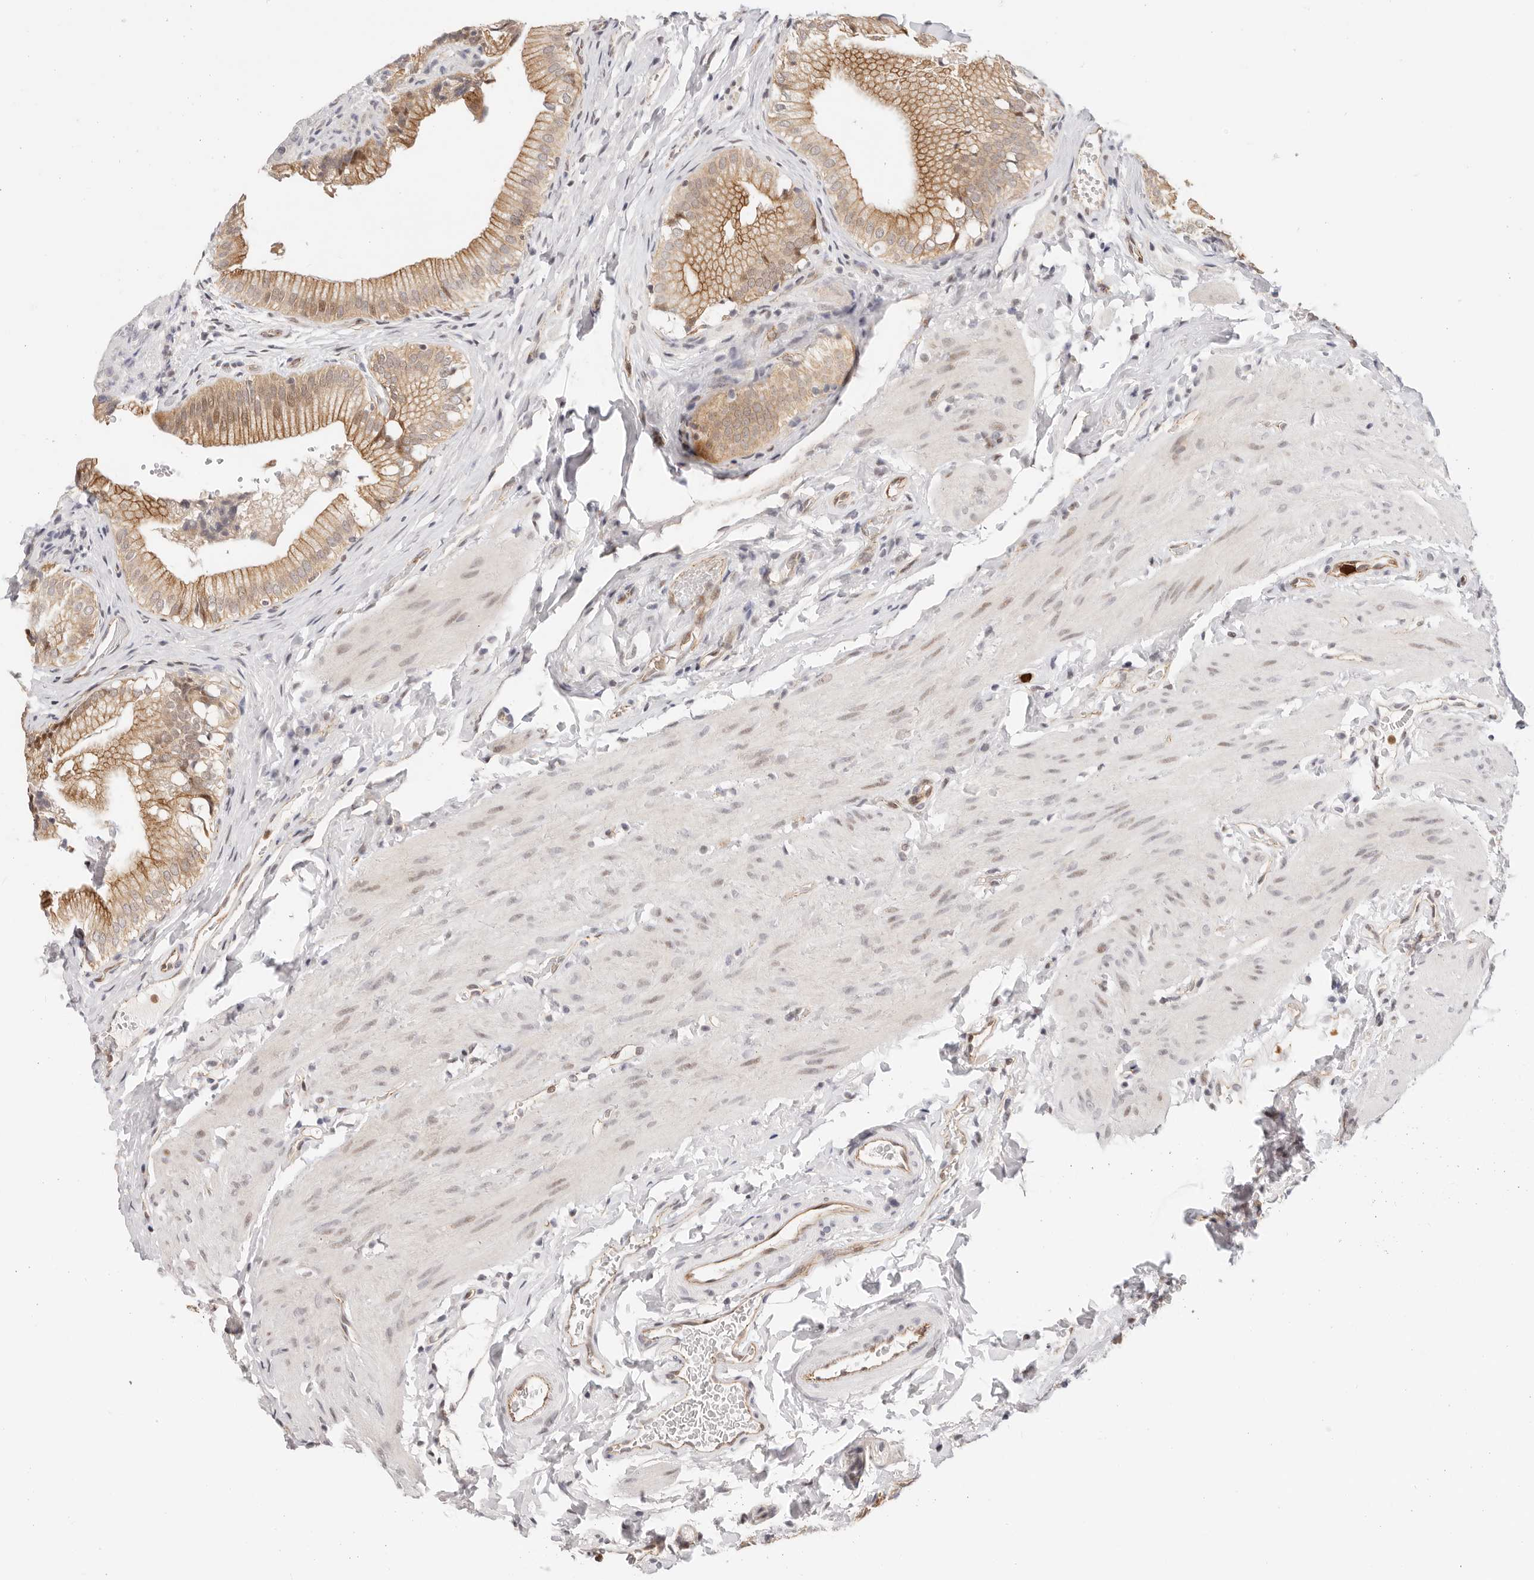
{"staining": {"intensity": "moderate", "quantity": ">75%", "location": "cytoplasmic/membranous,nuclear"}, "tissue": "gallbladder", "cell_type": "Glandular cells", "image_type": "normal", "snomed": [{"axis": "morphology", "description": "Normal tissue, NOS"}, {"axis": "topography", "description": "Gallbladder"}], "caption": "Protein staining reveals moderate cytoplasmic/membranous,nuclear positivity in about >75% of glandular cells in benign gallbladder.", "gene": "AFDN", "patient": {"sex": "female", "age": 30}}